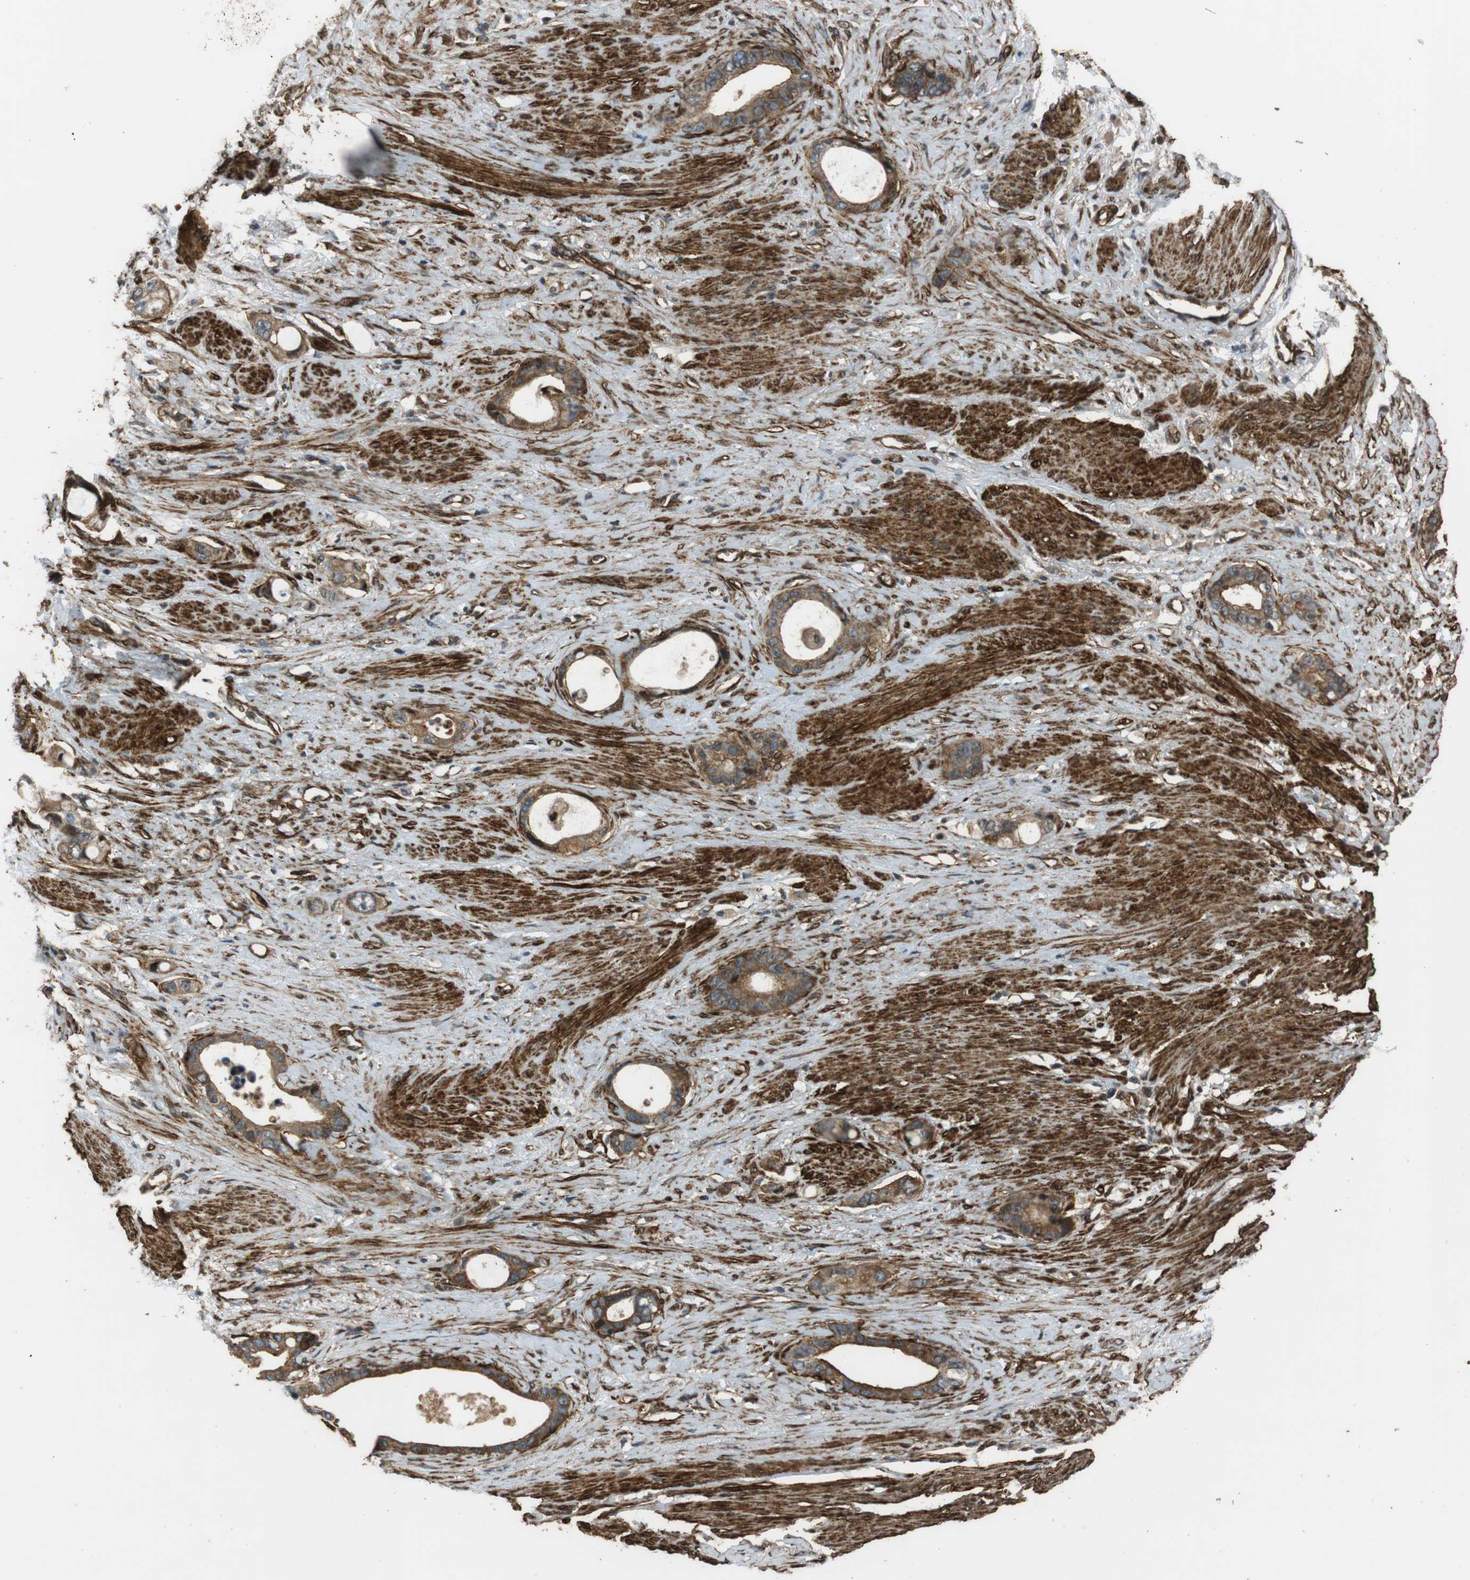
{"staining": {"intensity": "moderate", "quantity": ">75%", "location": "cytoplasmic/membranous"}, "tissue": "stomach cancer", "cell_type": "Tumor cells", "image_type": "cancer", "snomed": [{"axis": "morphology", "description": "Adenocarcinoma, NOS"}, {"axis": "topography", "description": "Stomach"}], "caption": "Immunohistochemical staining of human stomach cancer demonstrates medium levels of moderate cytoplasmic/membranous positivity in about >75% of tumor cells.", "gene": "MSRB3", "patient": {"sex": "female", "age": 75}}